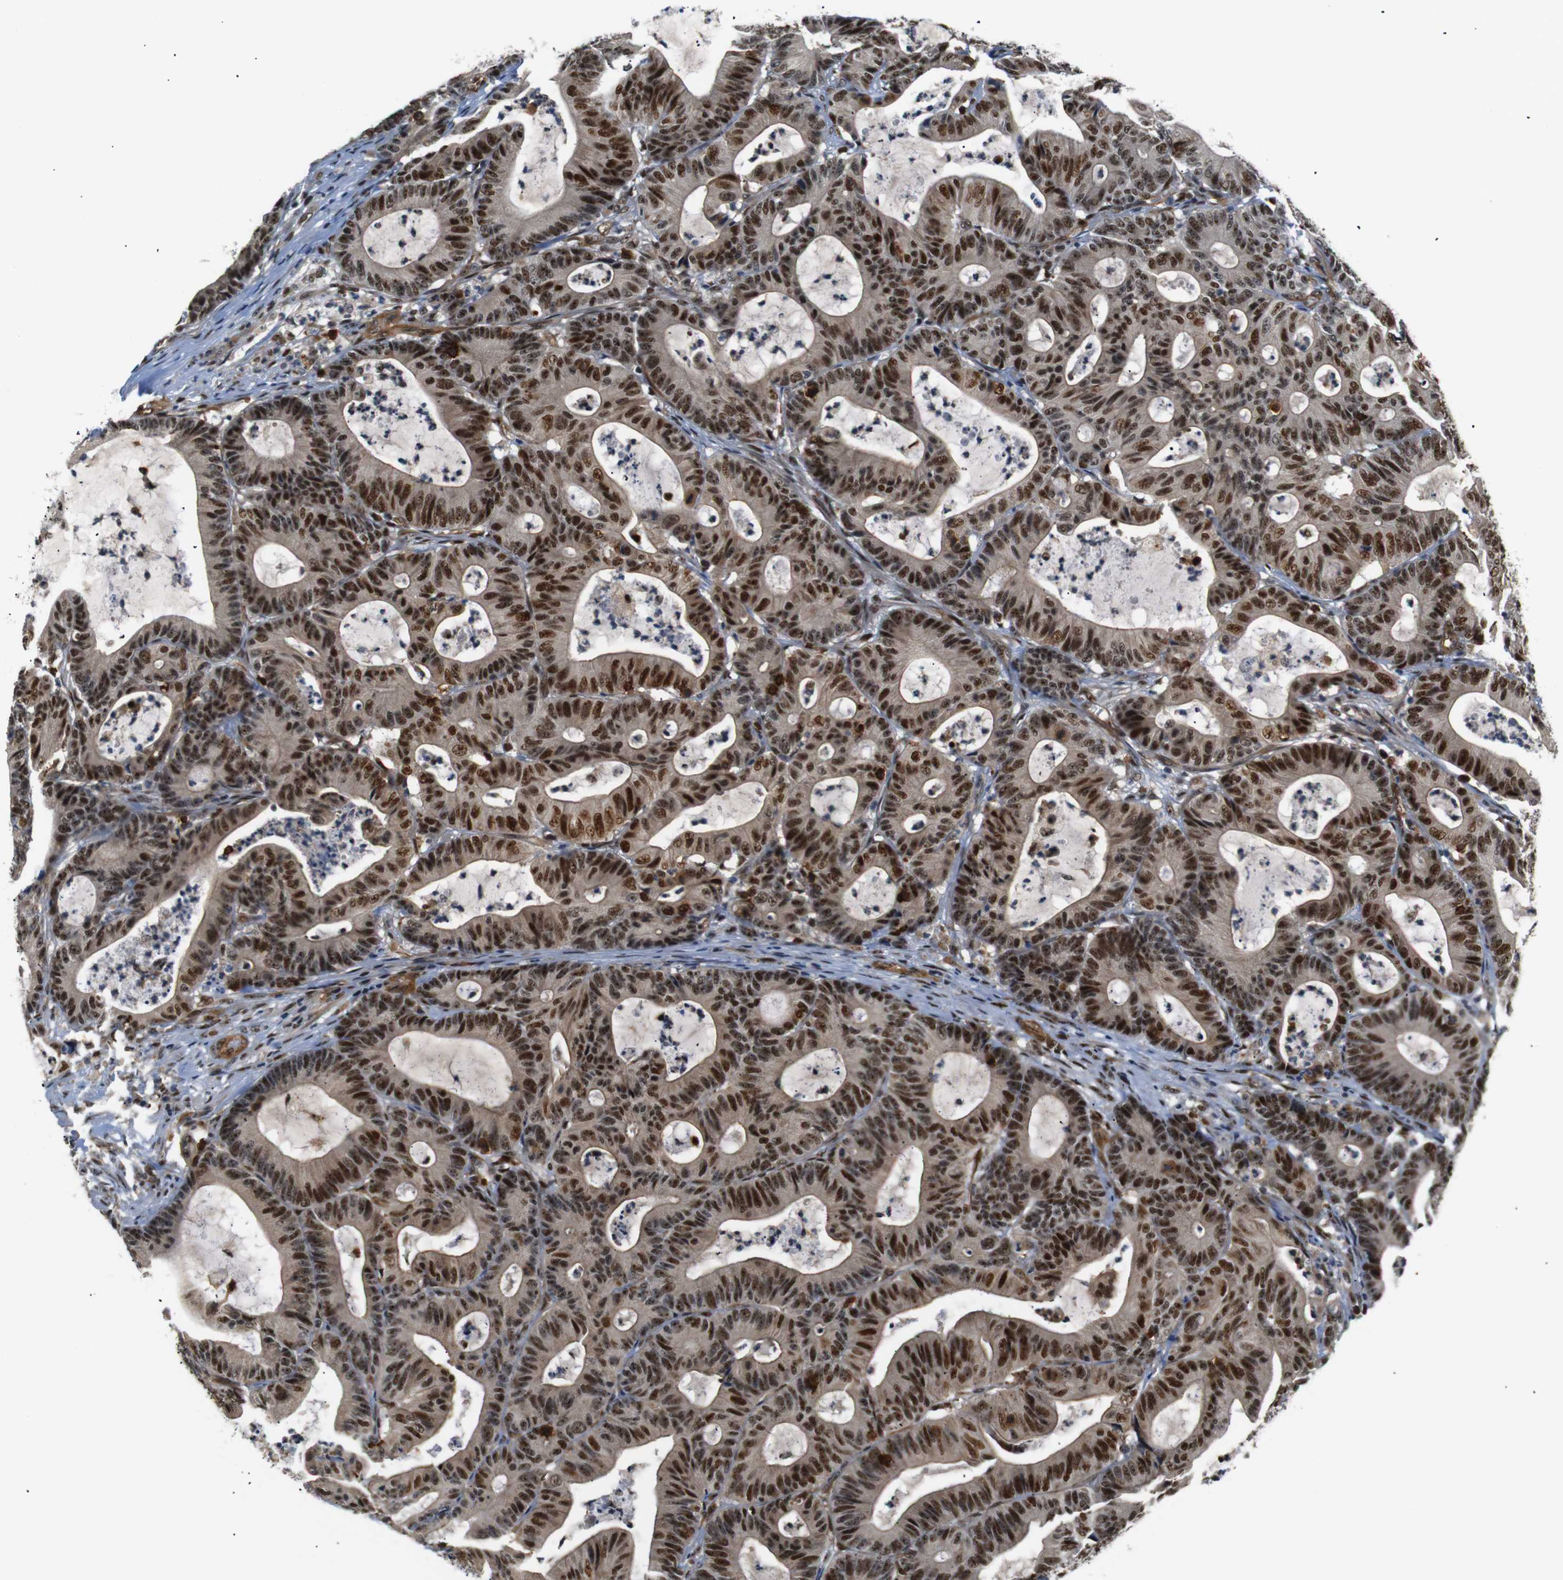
{"staining": {"intensity": "strong", "quantity": "25%-75%", "location": "cytoplasmic/membranous,nuclear"}, "tissue": "colorectal cancer", "cell_type": "Tumor cells", "image_type": "cancer", "snomed": [{"axis": "morphology", "description": "Adenocarcinoma, NOS"}, {"axis": "topography", "description": "Colon"}], "caption": "Brown immunohistochemical staining in colorectal cancer (adenocarcinoma) exhibits strong cytoplasmic/membranous and nuclear positivity in approximately 25%-75% of tumor cells.", "gene": "PARN", "patient": {"sex": "female", "age": 84}}